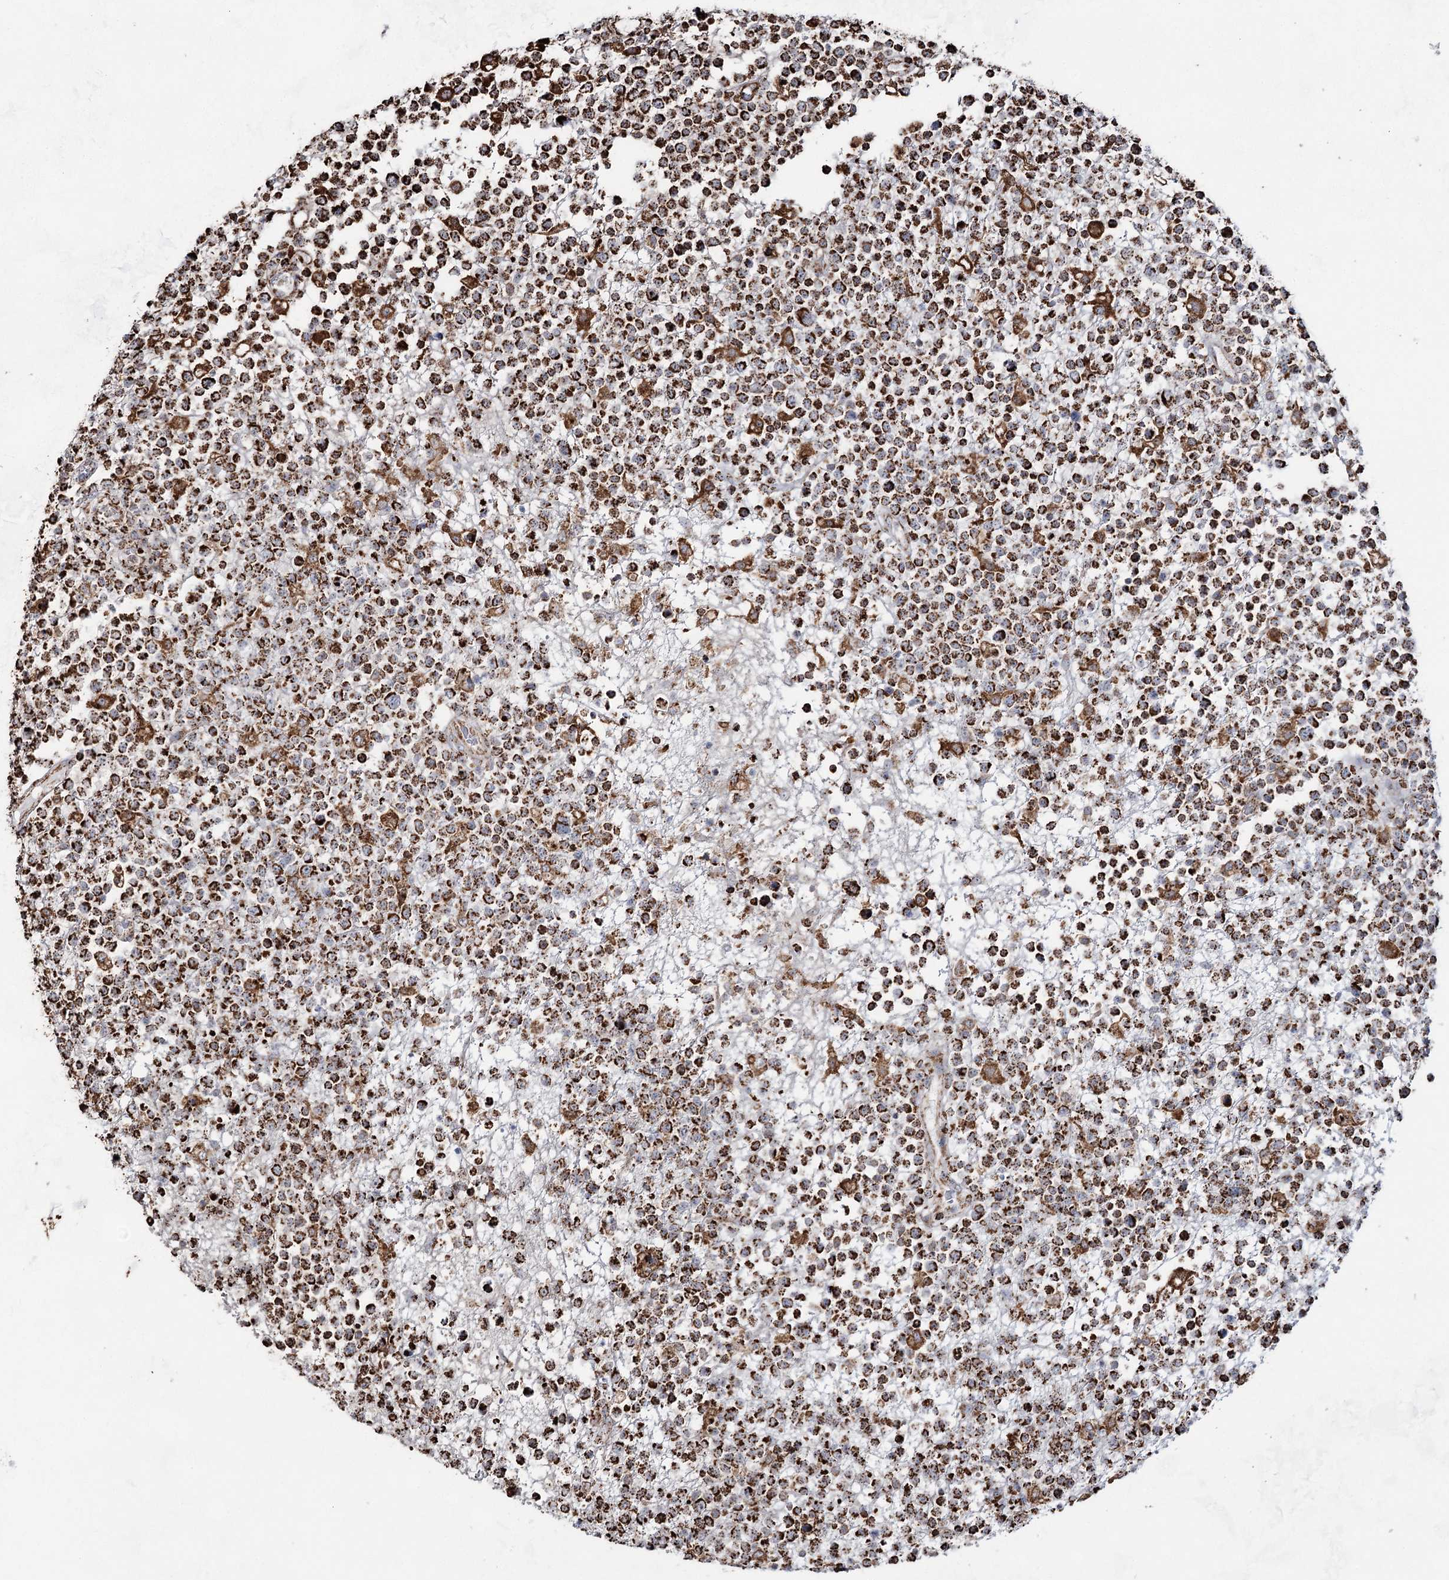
{"staining": {"intensity": "strong", "quantity": ">75%", "location": "cytoplasmic/membranous"}, "tissue": "lymphoma", "cell_type": "Tumor cells", "image_type": "cancer", "snomed": [{"axis": "morphology", "description": "Malignant lymphoma, non-Hodgkin's type, High grade"}, {"axis": "topography", "description": "Colon"}], "caption": "The immunohistochemical stain shows strong cytoplasmic/membranous positivity in tumor cells of malignant lymphoma, non-Hodgkin's type (high-grade) tissue.", "gene": "CWF19L1", "patient": {"sex": "female", "age": 53}}